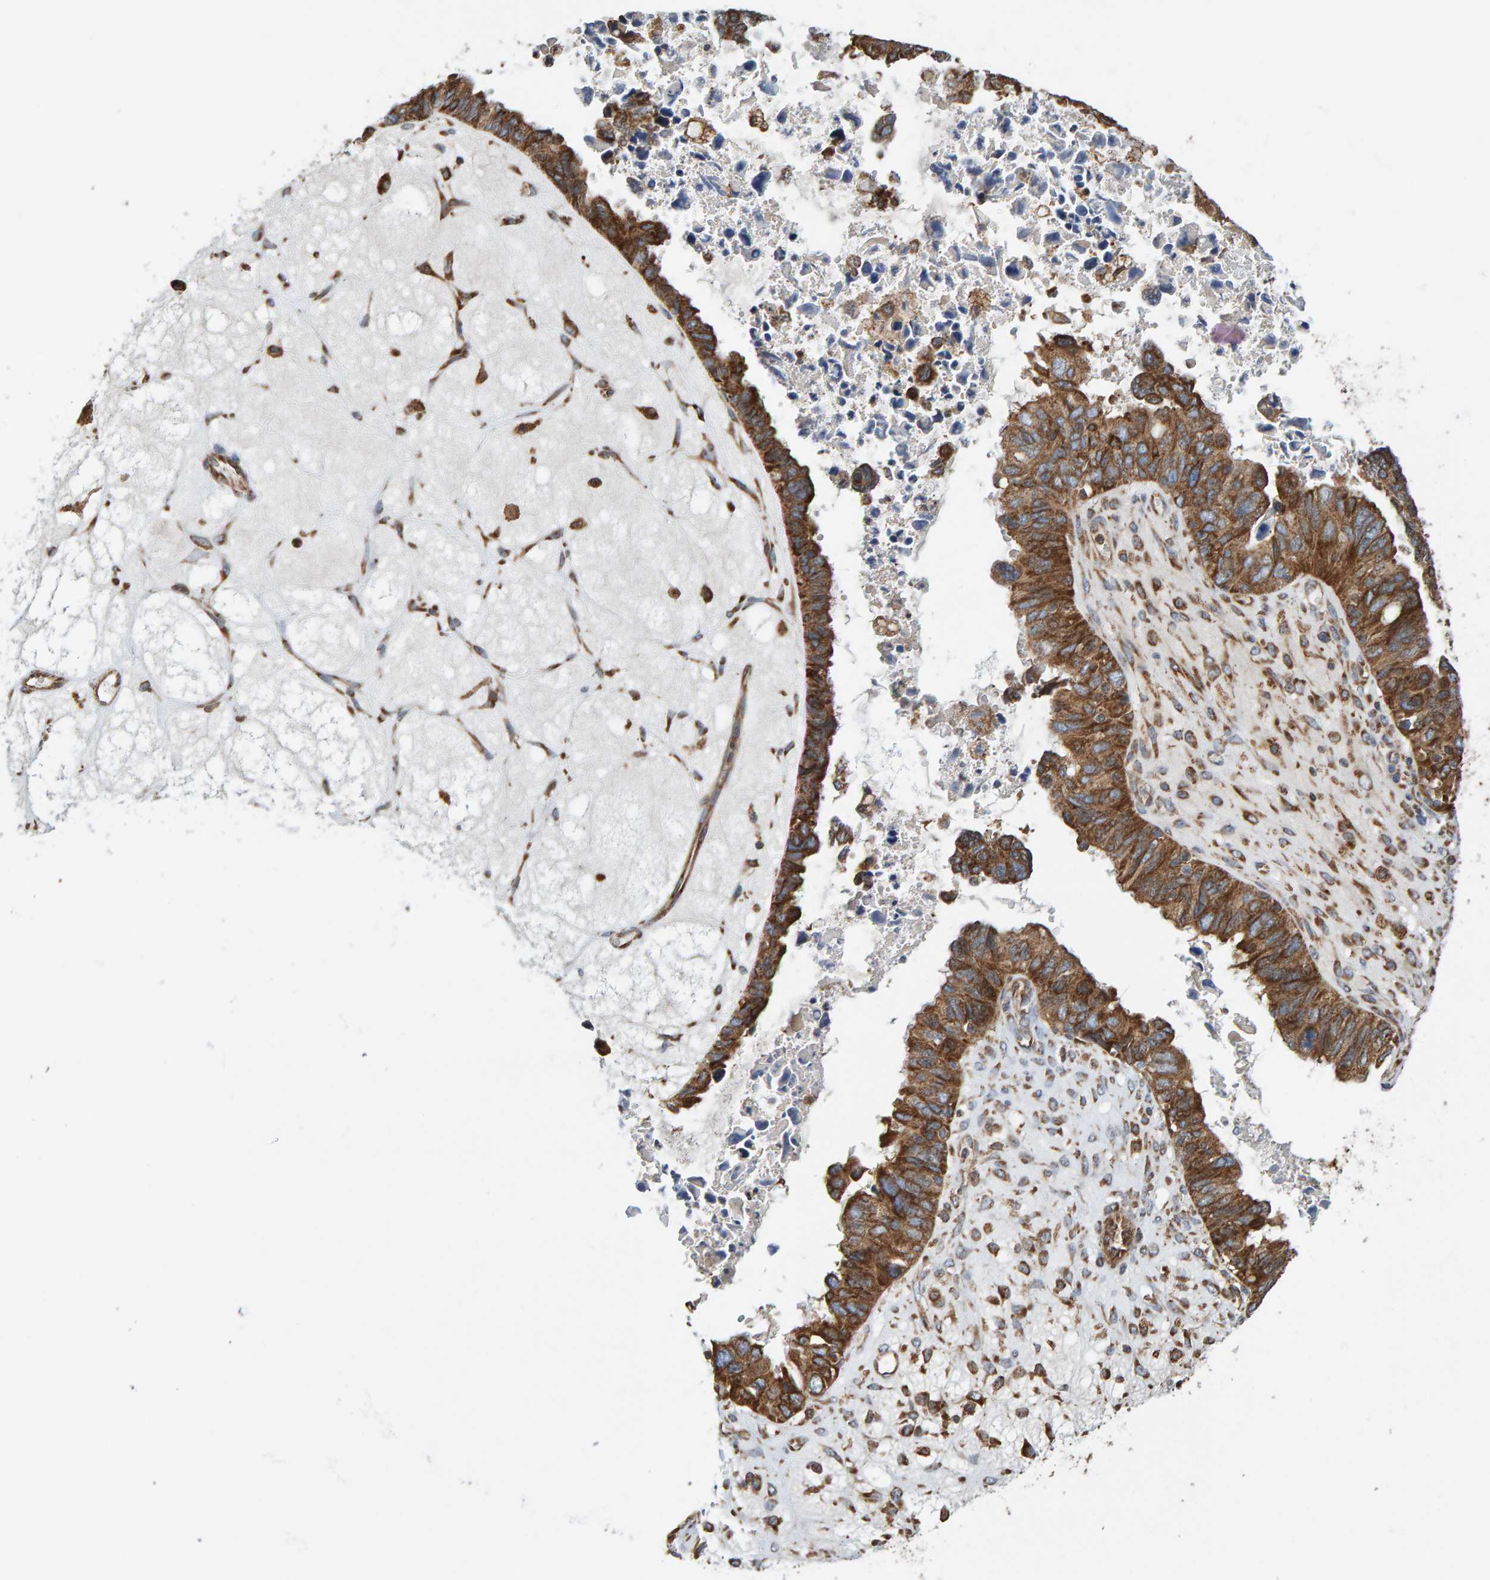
{"staining": {"intensity": "strong", "quantity": ">75%", "location": "cytoplasmic/membranous"}, "tissue": "ovarian cancer", "cell_type": "Tumor cells", "image_type": "cancer", "snomed": [{"axis": "morphology", "description": "Cystadenocarcinoma, serous, NOS"}, {"axis": "topography", "description": "Ovary"}], "caption": "Immunohistochemistry staining of ovarian cancer (serous cystadenocarcinoma), which demonstrates high levels of strong cytoplasmic/membranous positivity in about >75% of tumor cells indicating strong cytoplasmic/membranous protein expression. The staining was performed using DAB (brown) for protein detection and nuclei were counterstained in hematoxylin (blue).", "gene": "MRPL45", "patient": {"sex": "female", "age": 79}}